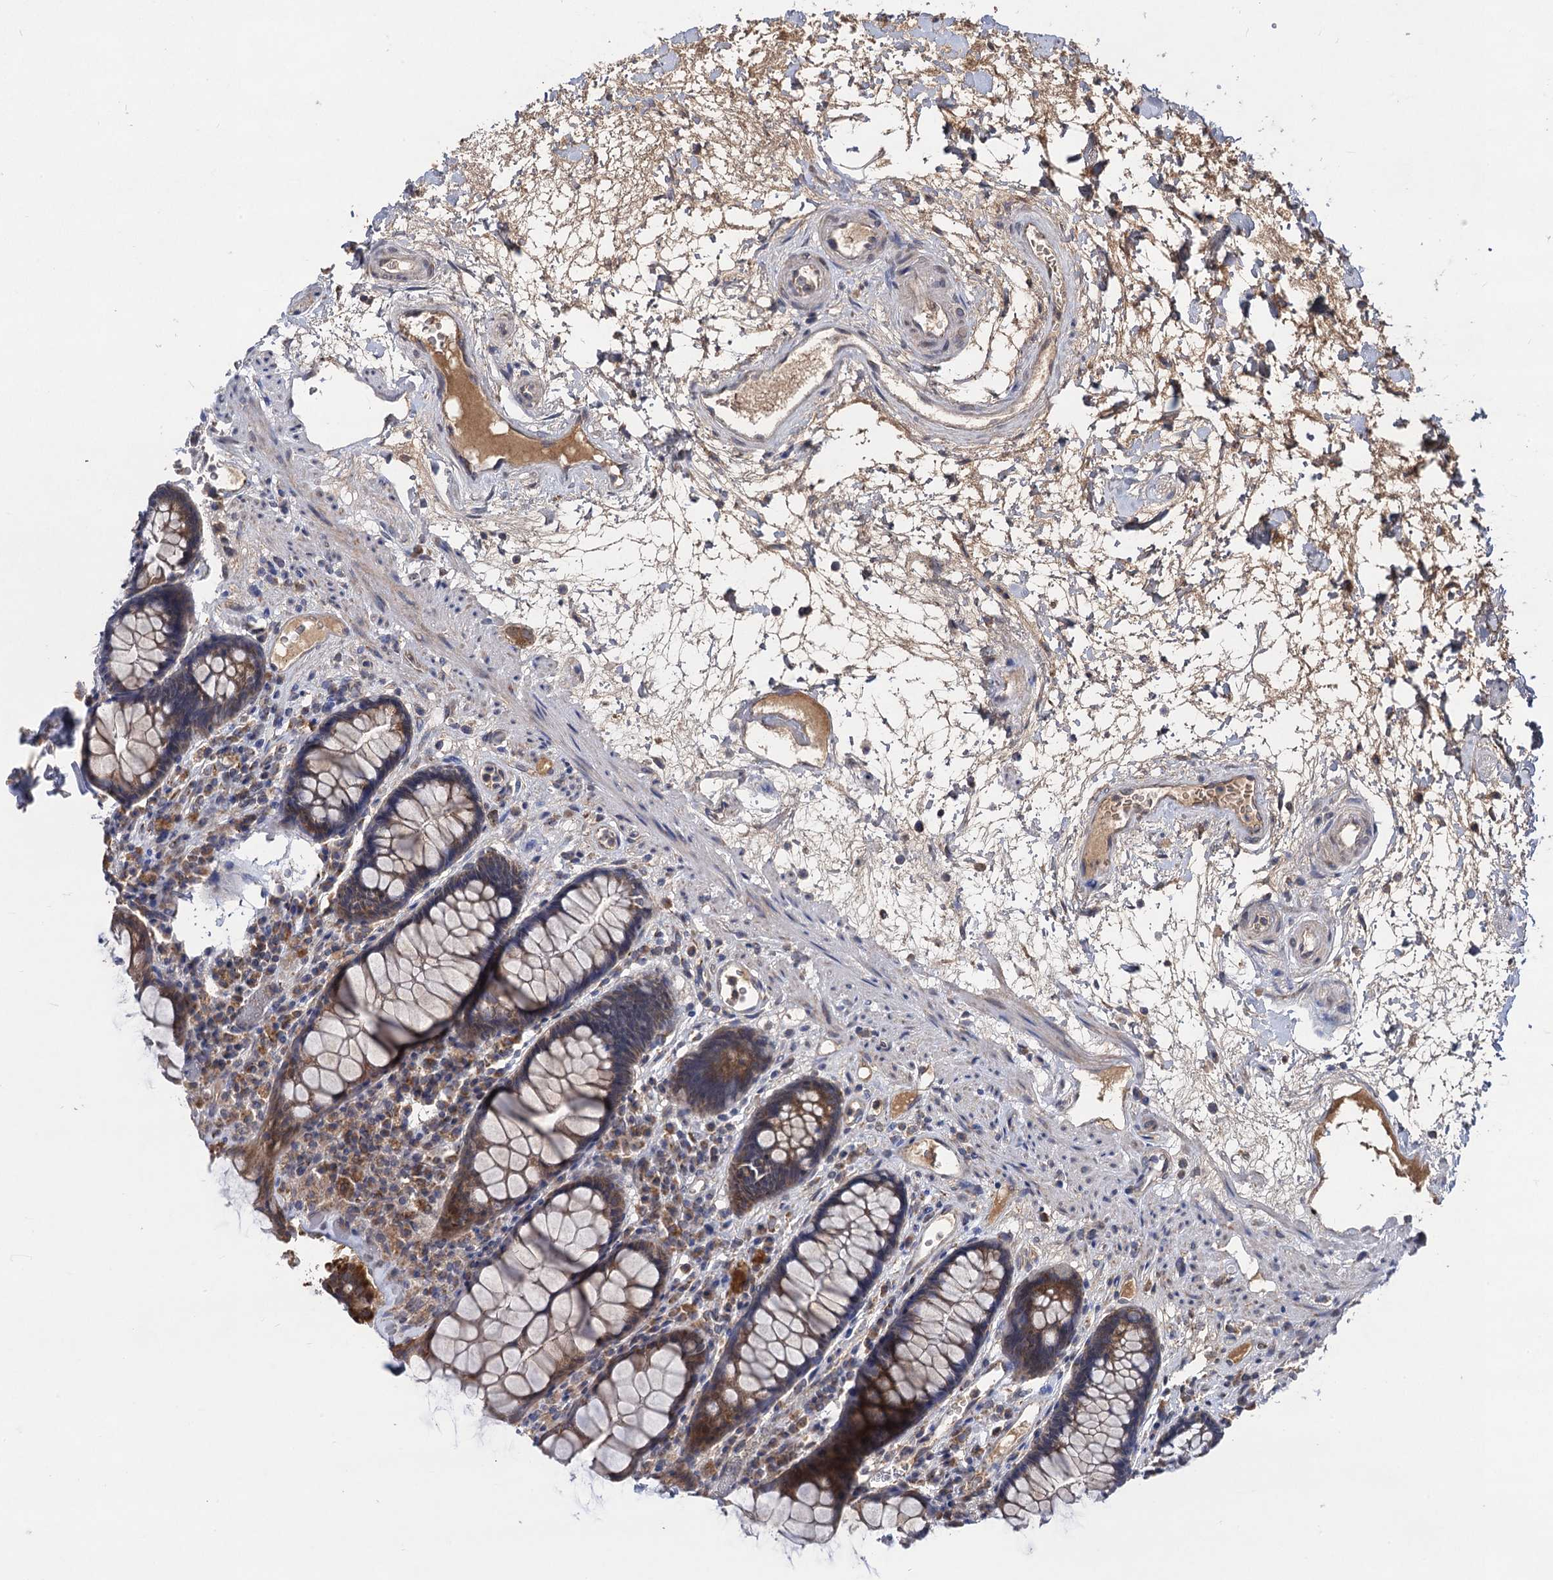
{"staining": {"intensity": "moderate", "quantity": ">75%", "location": "cytoplasmic/membranous"}, "tissue": "rectum", "cell_type": "Glandular cells", "image_type": "normal", "snomed": [{"axis": "morphology", "description": "Normal tissue, NOS"}, {"axis": "topography", "description": "Rectum"}], "caption": "Immunohistochemical staining of normal rectum reveals moderate cytoplasmic/membranous protein expression in approximately >75% of glandular cells. The staining is performed using DAB brown chromogen to label protein expression. The nuclei are counter-stained blue using hematoxylin.", "gene": "VPS37D", "patient": {"sex": "male", "age": 64}}